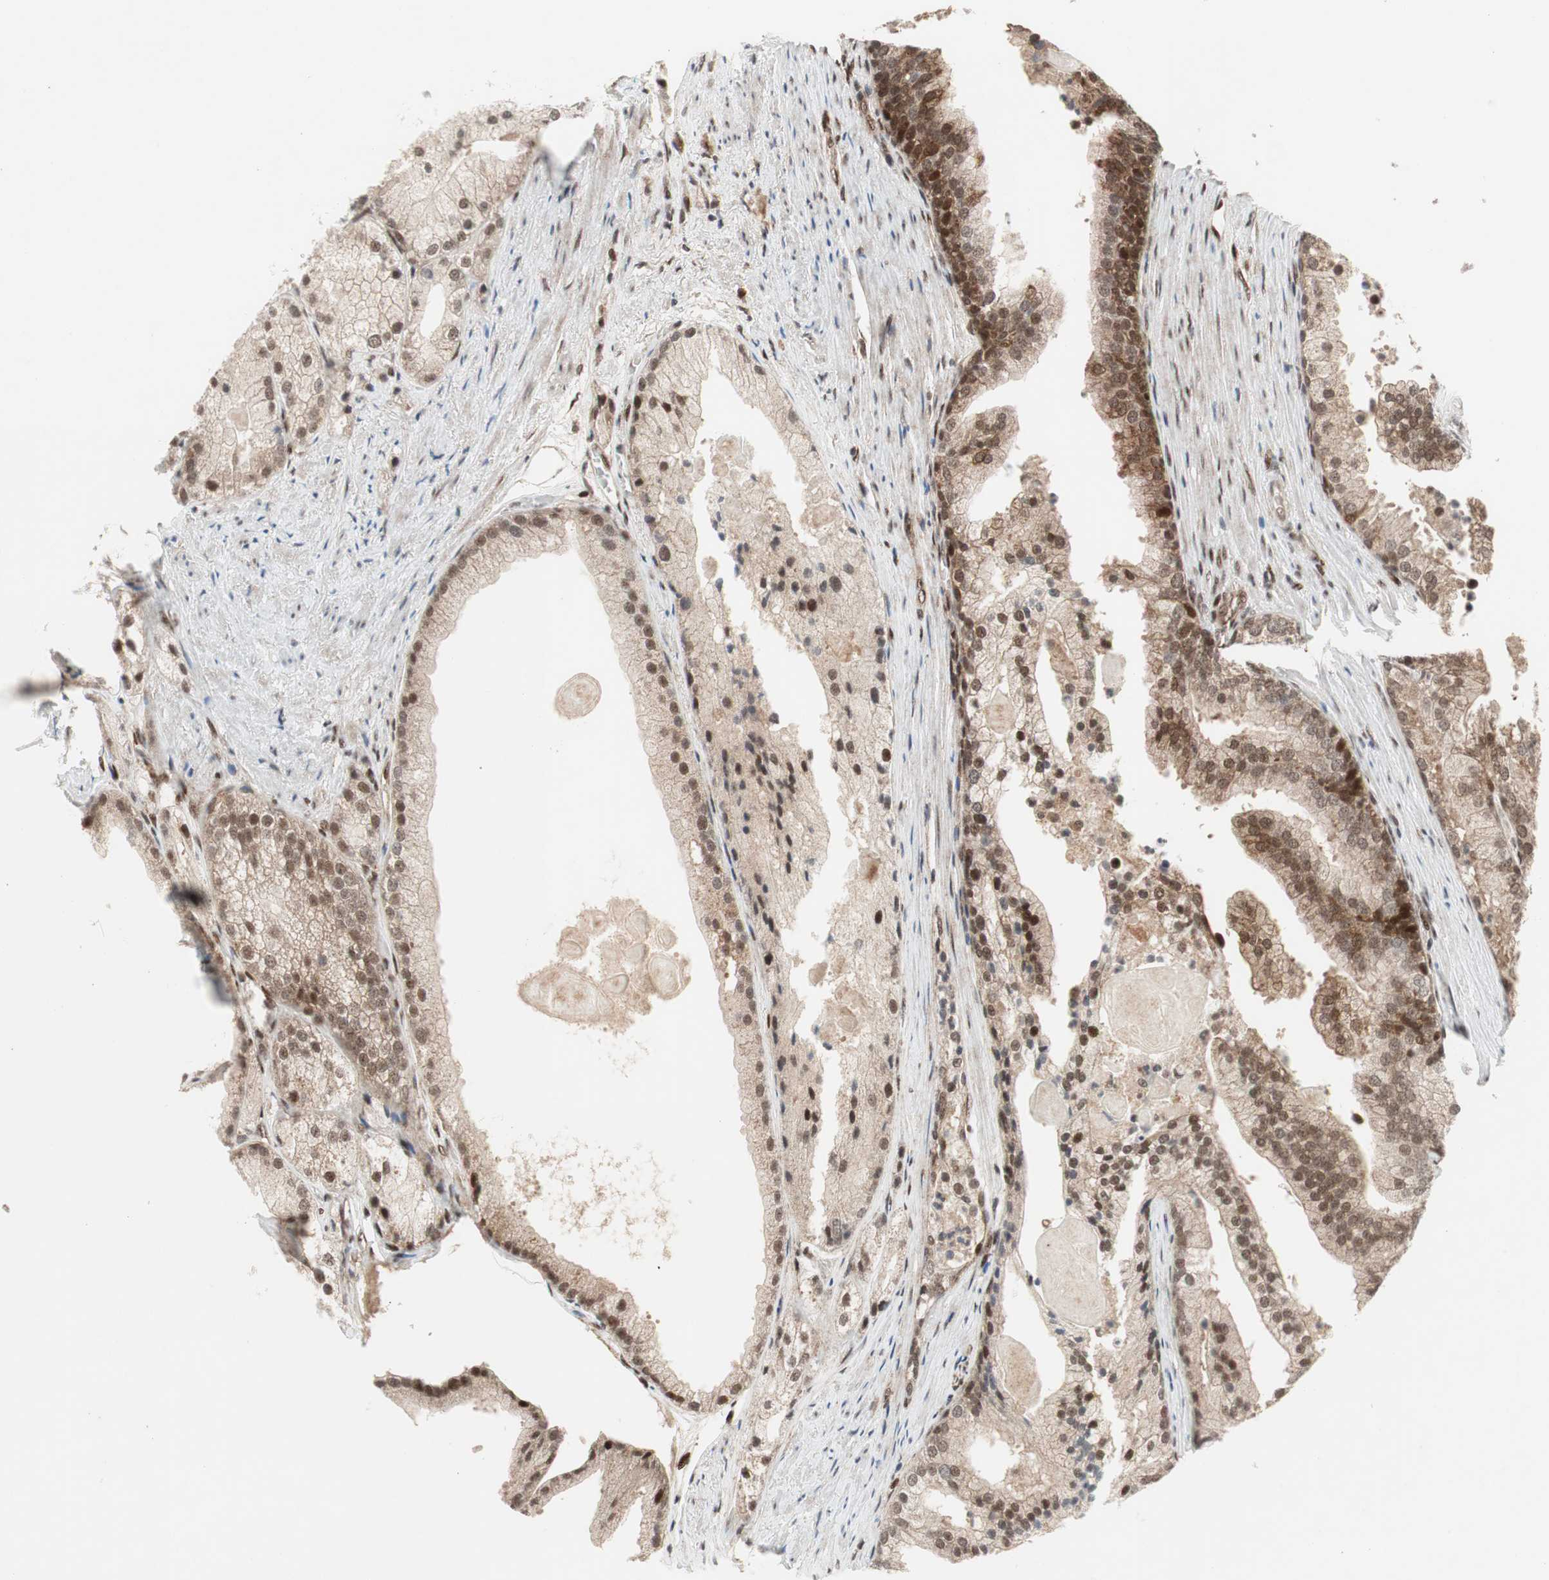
{"staining": {"intensity": "moderate", "quantity": ">75%", "location": "cytoplasmic/membranous,nuclear"}, "tissue": "prostate cancer", "cell_type": "Tumor cells", "image_type": "cancer", "snomed": [{"axis": "morphology", "description": "Adenocarcinoma, Low grade"}, {"axis": "topography", "description": "Prostate"}], "caption": "IHC histopathology image of human prostate low-grade adenocarcinoma stained for a protein (brown), which exhibits medium levels of moderate cytoplasmic/membranous and nuclear staining in approximately >75% of tumor cells.", "gene": "TCF12", "patient": {"sex": "male", "age": 69}}